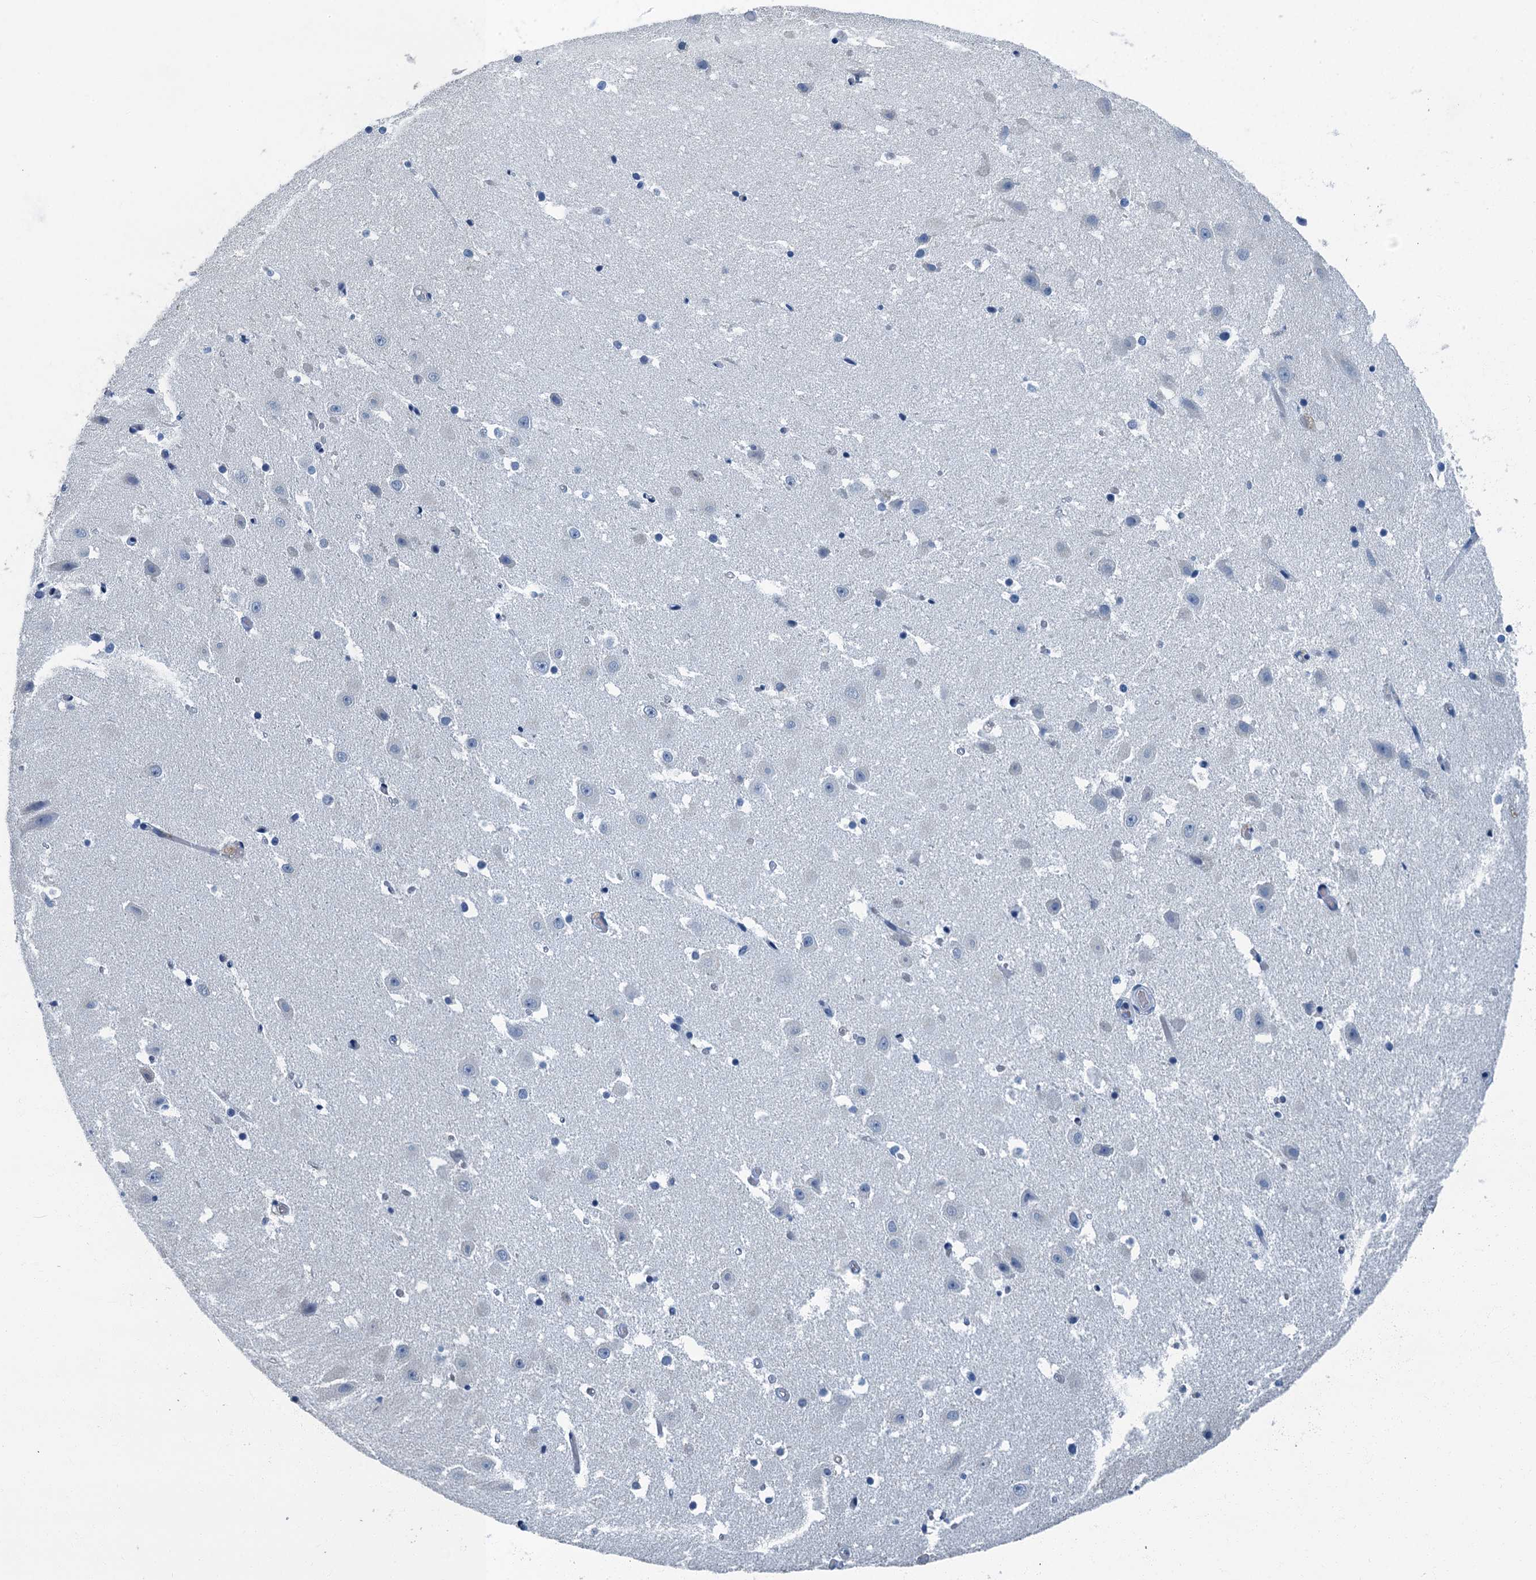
{"staining": {"intensity": "negative", "quantity": "none", "location": "none"}, "tissue": "hippocampus", "cell_type": "Glial cells", "image_type": "normal", "snomed": [{"axis": "morphology", "description": "Normal tissue, NOS"}, {"axis": "topography", "description": "Hippocampus"}], "caption": "A photomicrograph of hippocampus stained for a protein demonstrates no brown staining in glial cells.", "gene": "GADL1", "patient": {"sex": "female", "age": 52}}